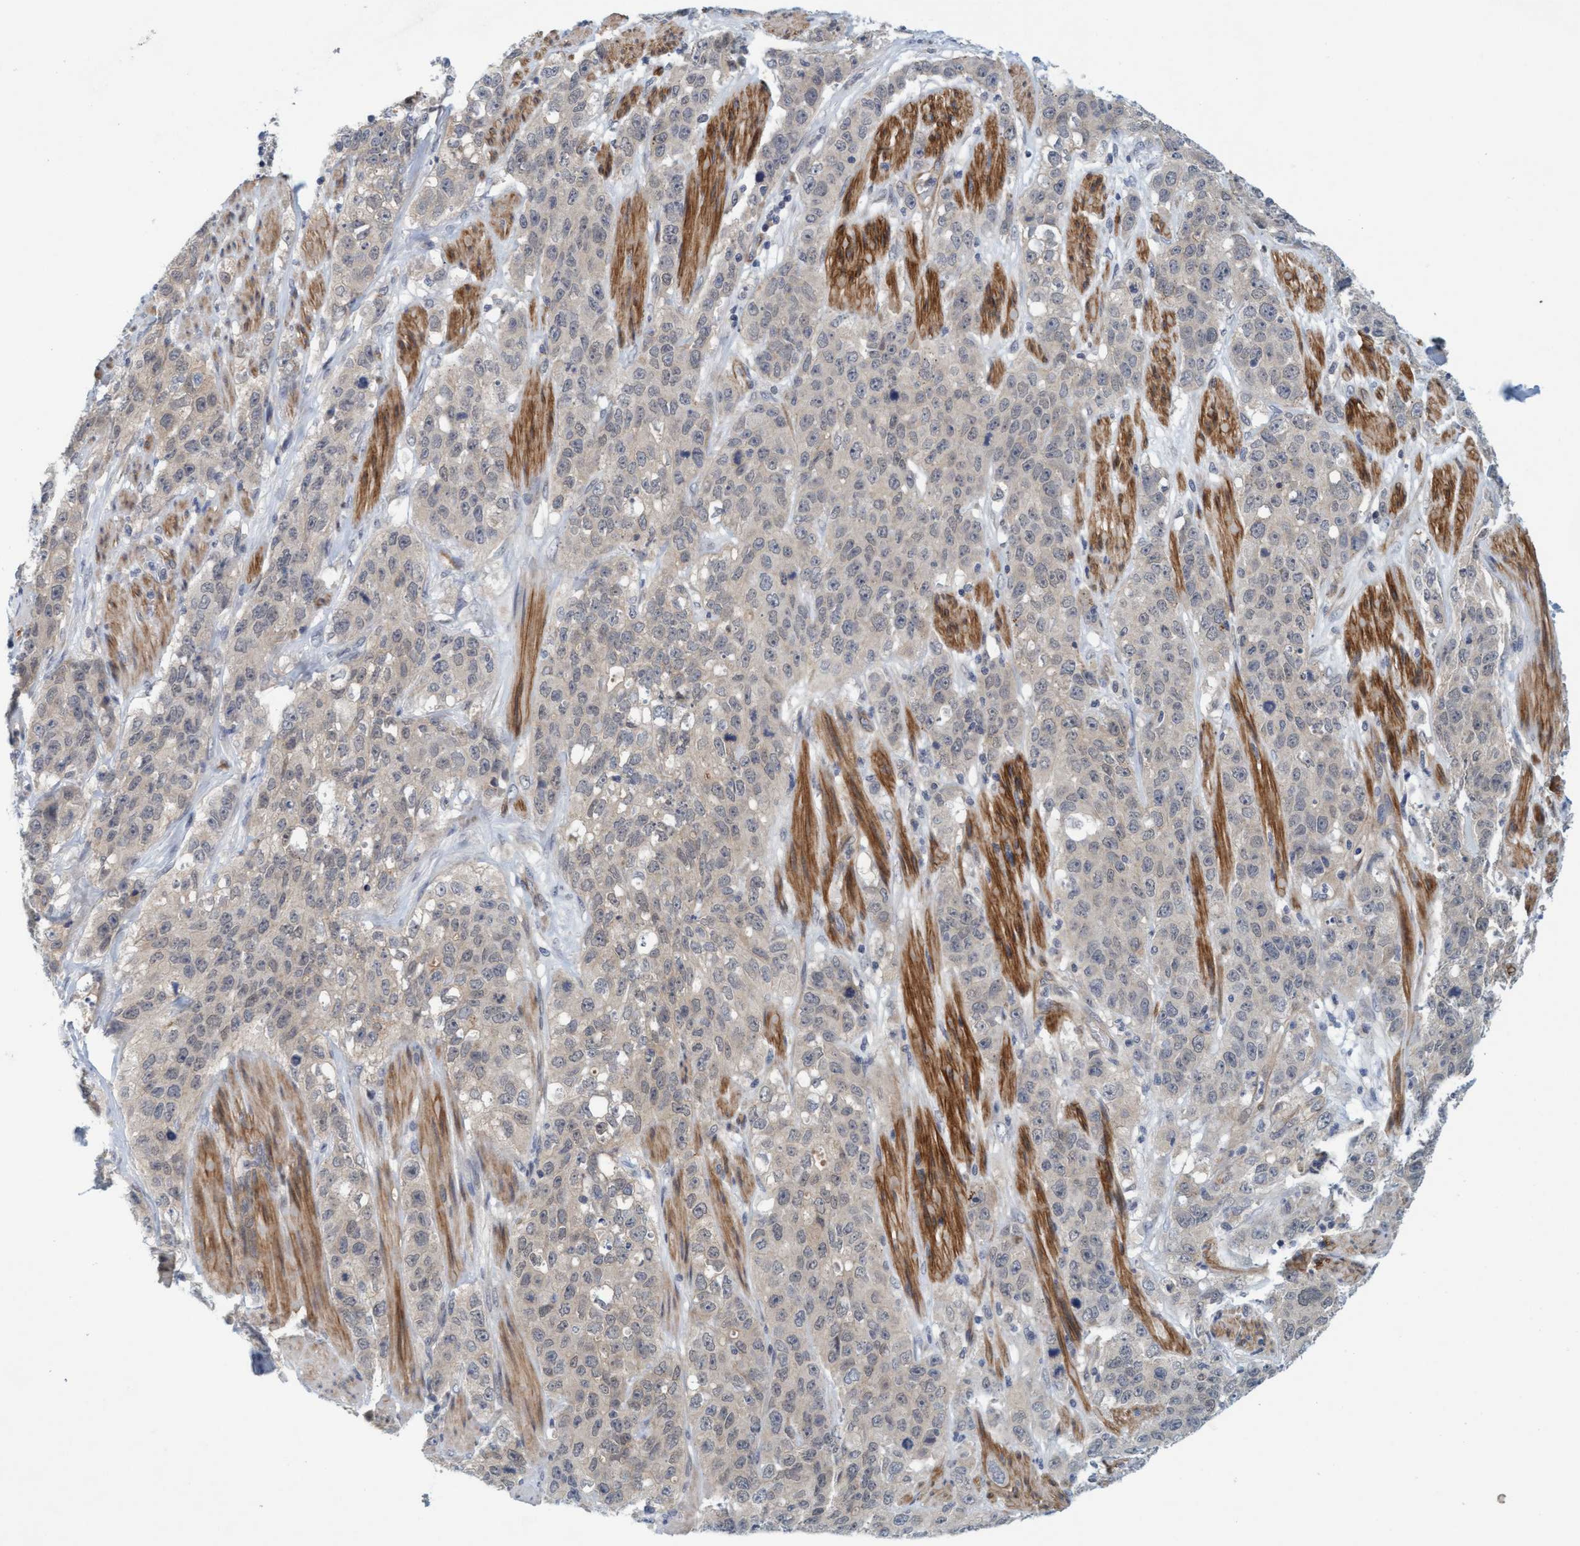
{"staining": {"intensity": "weak", "quantity": "<25%", "location": "cytoplasmic/membranous"}, "tissue": "stomach cancer", "cell_type": "Tumor cells", "image_type": "cancer", "snomed": [{"axis": "morphology", "description": "Adenocarcinoma, NOS"}, {"axis": "topography", "description": "Stomach"}], "caption": "Stomach cancer was stained to show a protein in brown. There is no significant expression in tumor cells. The staining was performed using DAB to visualize the protein expression in brown, while the nuclei were stained in blue with hematoxylin (Magnification: 20x).", "gene": "TSTD2", "patient": {"sex": "male", "age": 48}}